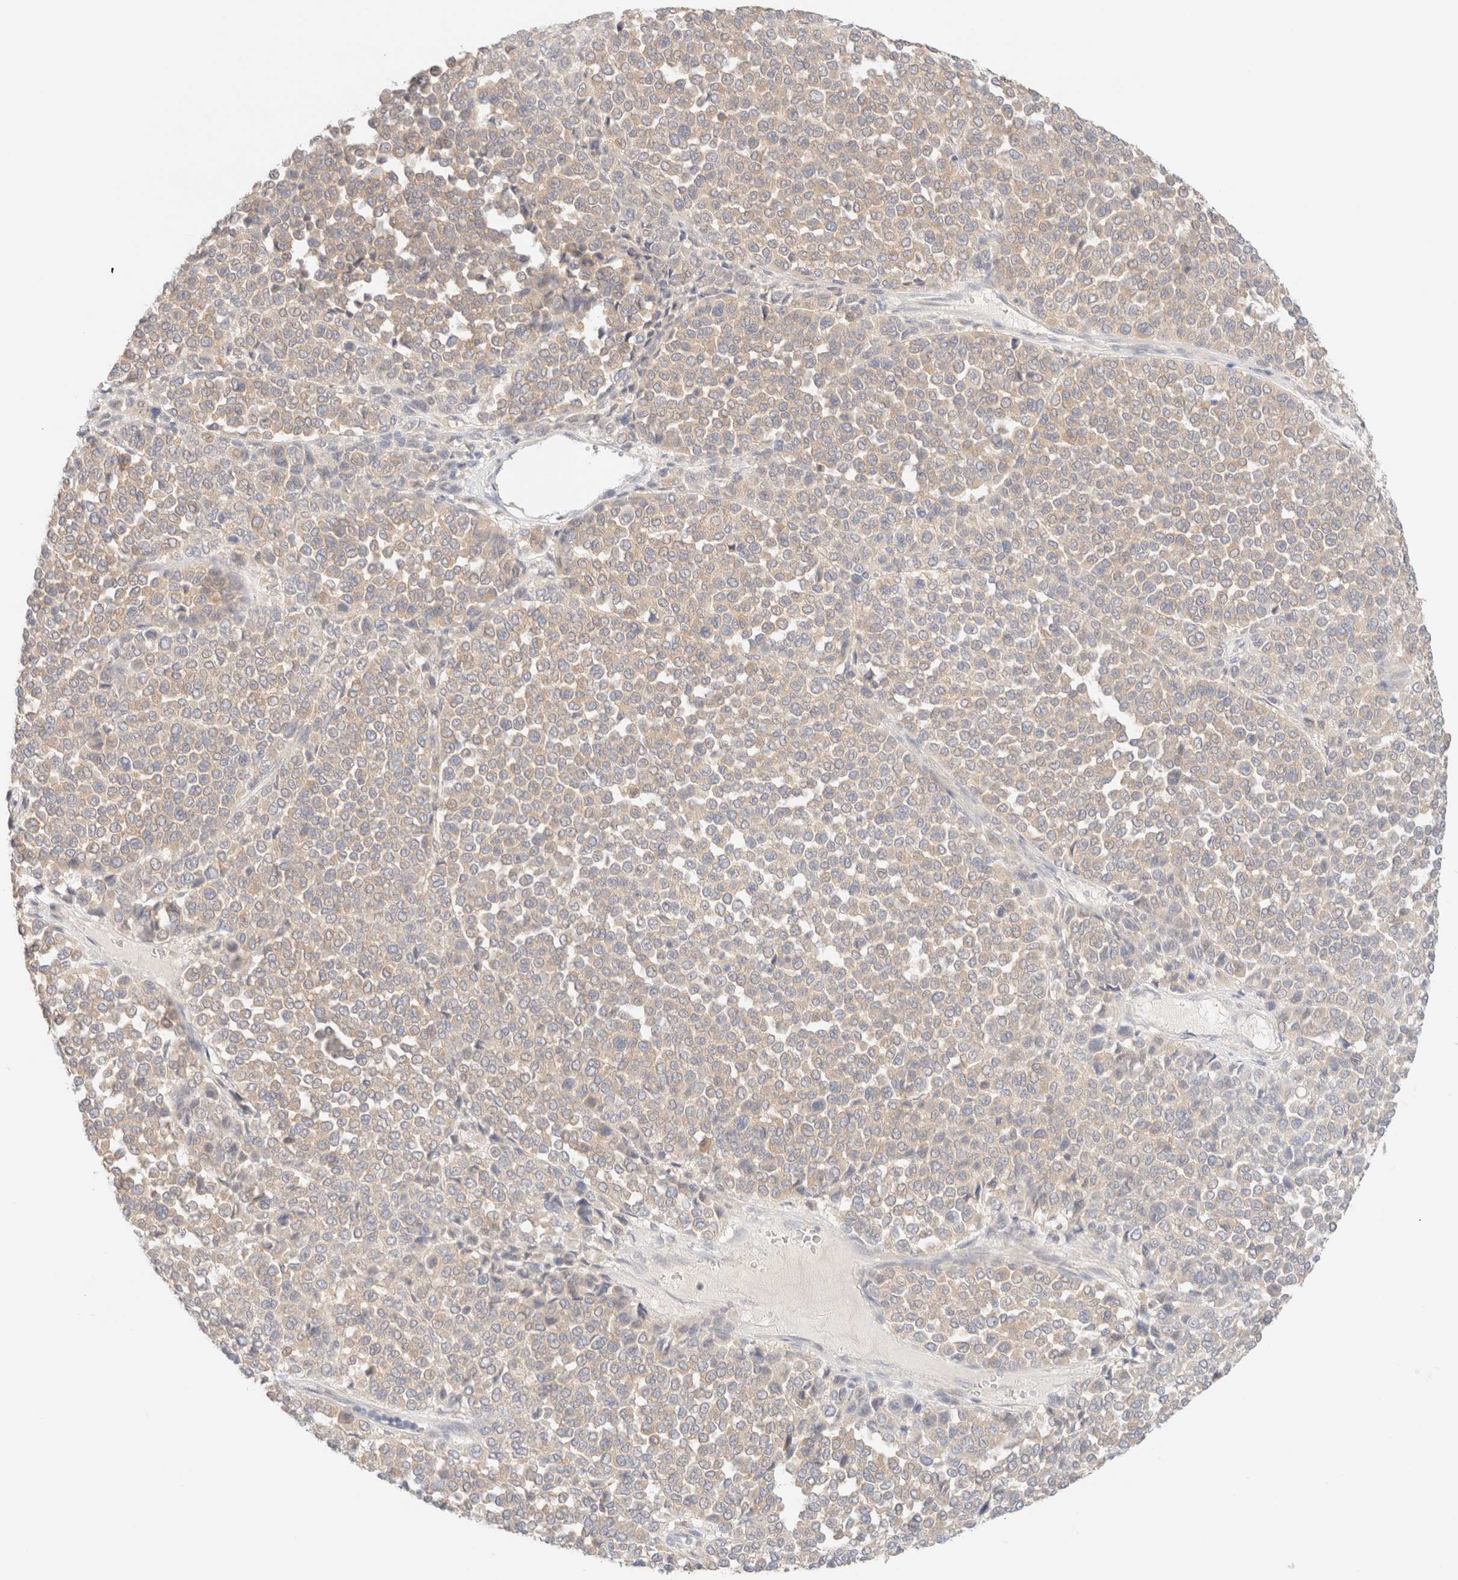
{"staining": {"intensity": "weak", "quantity": ">75%", "location": "cytoplasmic/membranous"}, "tissue": "melanoma", "cell_type": "Tumor cells", "image_type": "cancer", "snomed": [{"axis": "morphology", "description": "Malignant melanoma, Metastatic site"}, {"axis": "topography", "description": "Pancreas"}], "caption": "Immunohistochemistry (IHC) staining of melanoma, which demonstrates low levels of weak cytoplasmic/membranous positivity in about >75% of tumor cells indicating weak cytoplasmic/membranous protein staining. The staining was performed using DAB (brown) for protein detection and nuclei were counterstained in hematoxylin (blue).", "gene": "SARM1", "patient": {"sex": "female", "age": 30}}